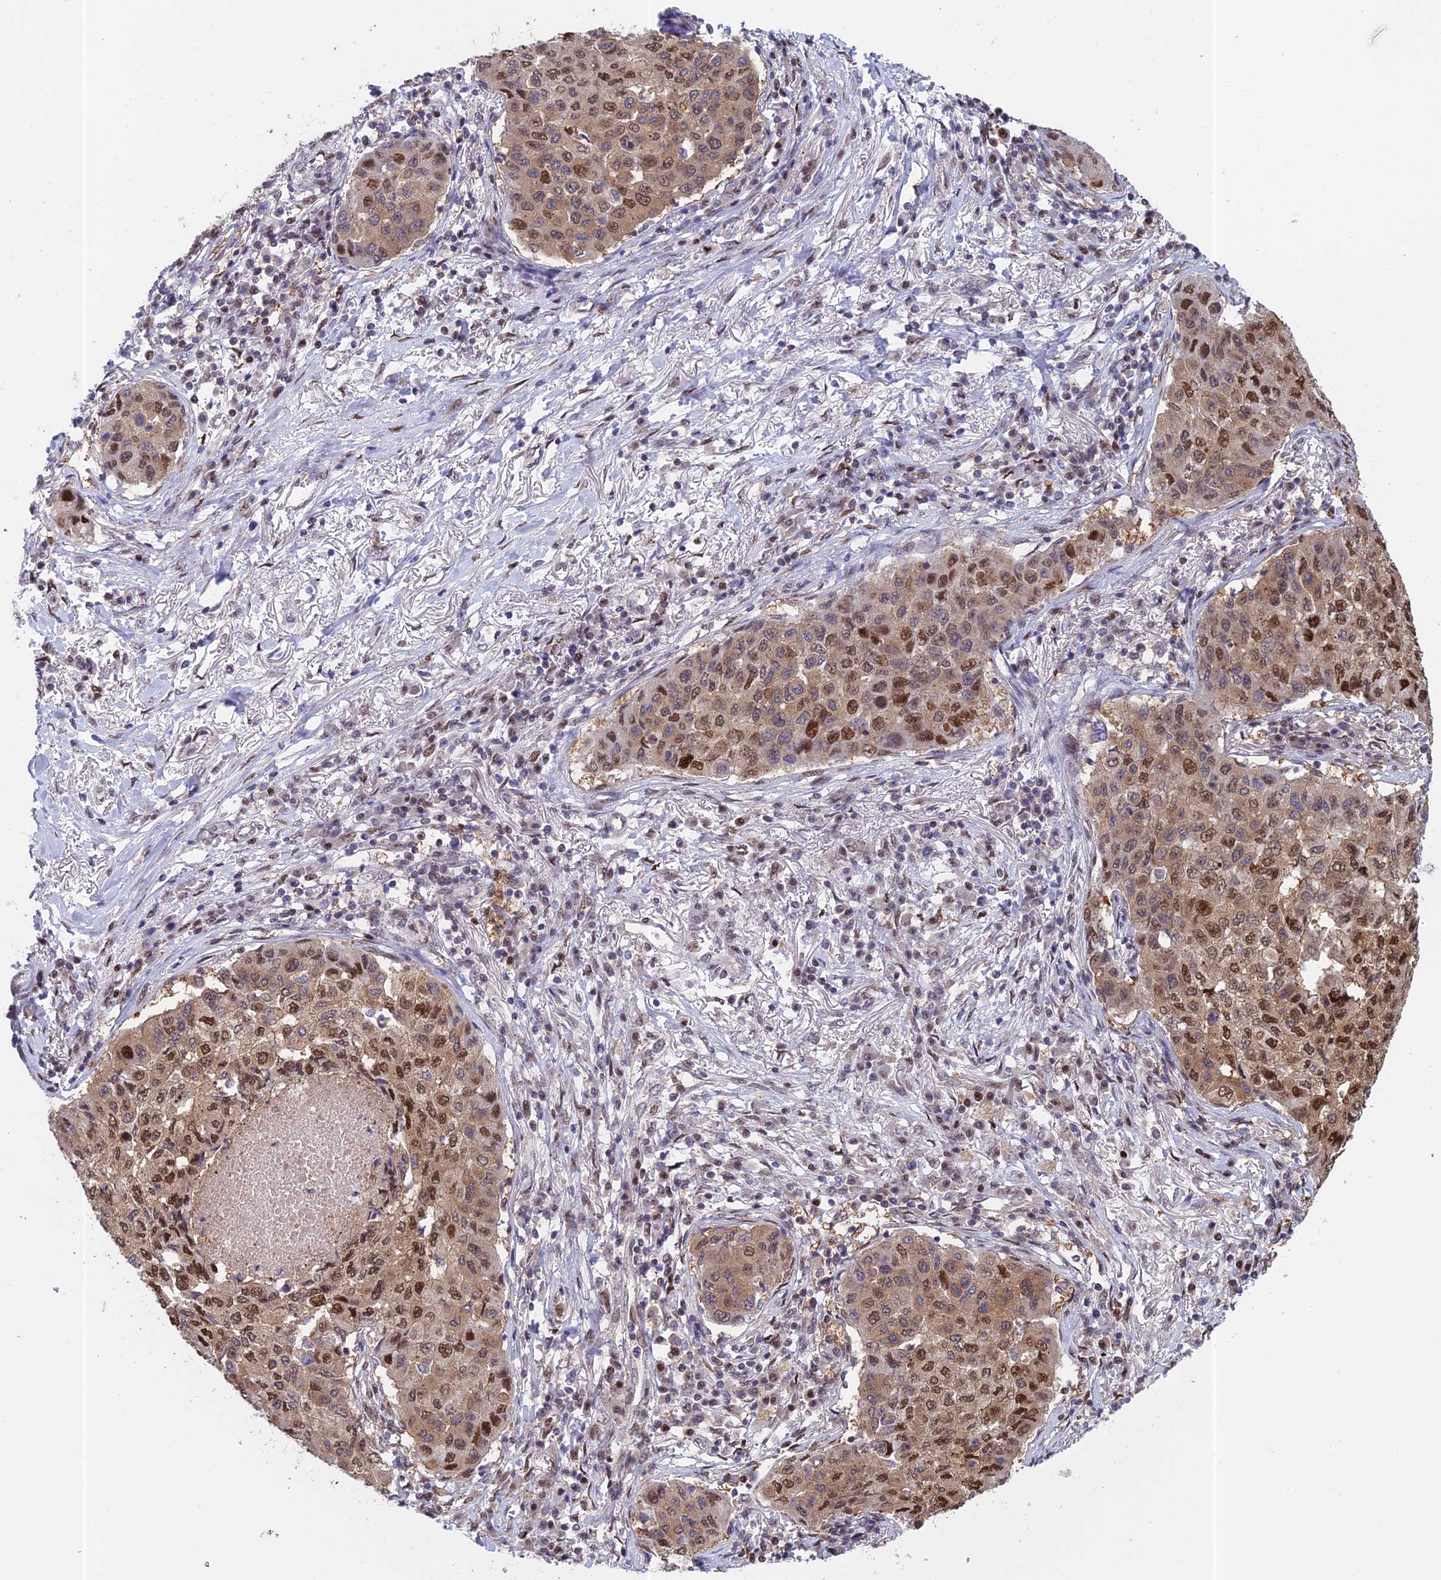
{"staining": {"intensity": "moderate", "quantity": ">75%", "location": "cytoplasmic/membranous,nuclear"}, "tissue": "lung cancer", "cell_type": "Tumor cells", "image_type": "cancer", "snomed": [{"axis": "morphology", "description": "Squamous cell carcinoma, NOS"}, {"axis": "topography", "description": "Lung"}], "caption": "DAB (3,3'-diaminobenzidine) immunohistochemical staining of lung squamous cell carcinoma shows moderate cytoplasmic/membranous and nuclear protein staining in about >75% of tumor cells. (DAB = brown stain, brightfield microscopy at high magnification).", "gene": "MRPL17", "patient": {"sex": "male", "age": 74}}